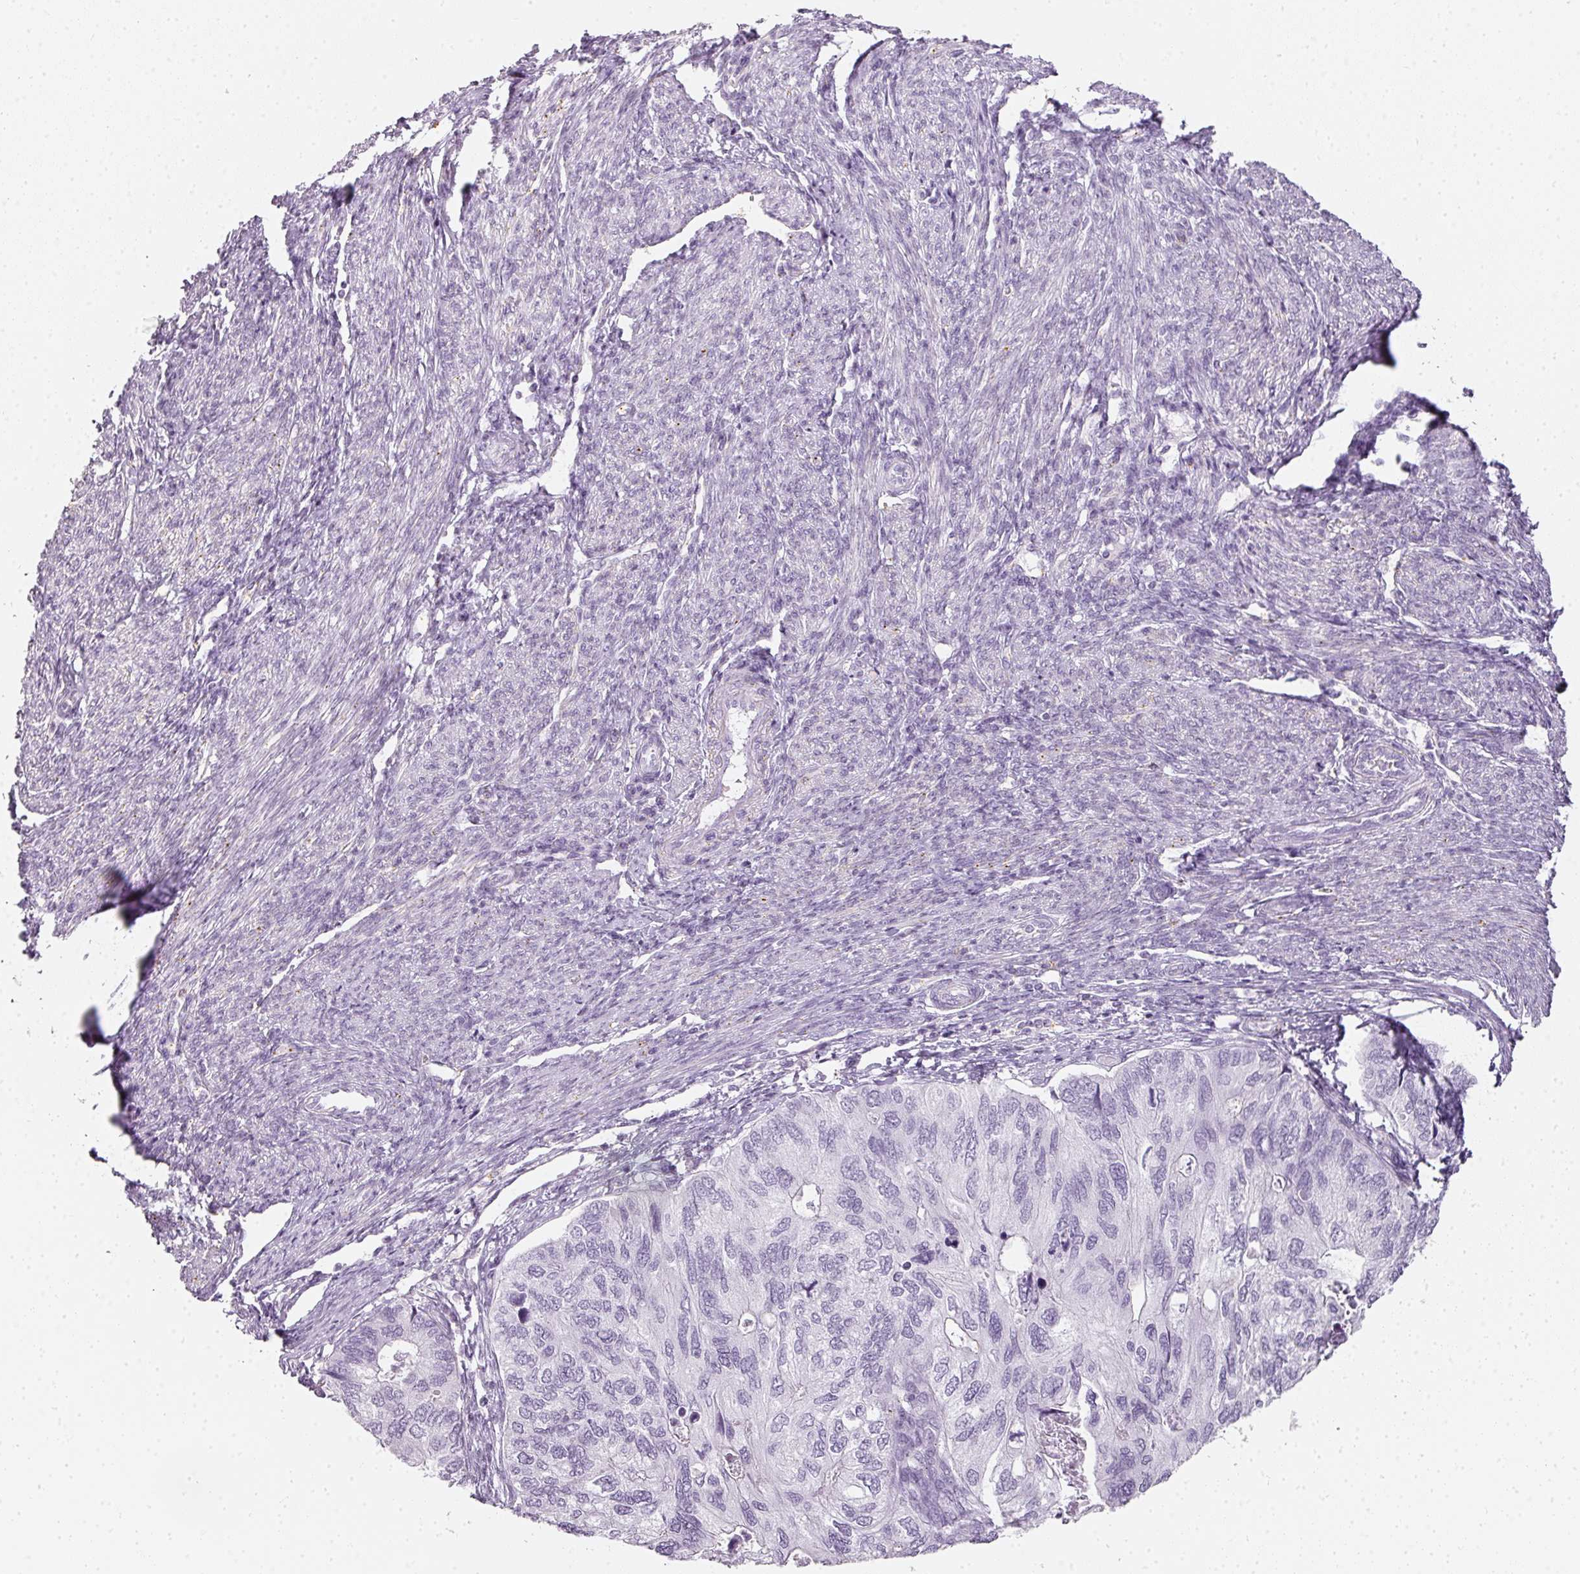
{"staining": {"intensity": "negative", "quantity": "none", "location": "none"}, "tissue": "endometrial cancer", "cell_type": "Tumor cells", "image_type": "cancer", "snomed": [{"axis": "morphology", "description": "Carcinoma, NOS"}, {"axis": "topography", "description": "Uterus"}], "caption": "This micrograph is of endometrial cancer stained with immunohistochemistry to label a protein in brown with the nuclei are counter-stained blue. There is no staining in tumor cells.", "gene": "TMEM42", "patient": {"sex": "female", "age": 76}}